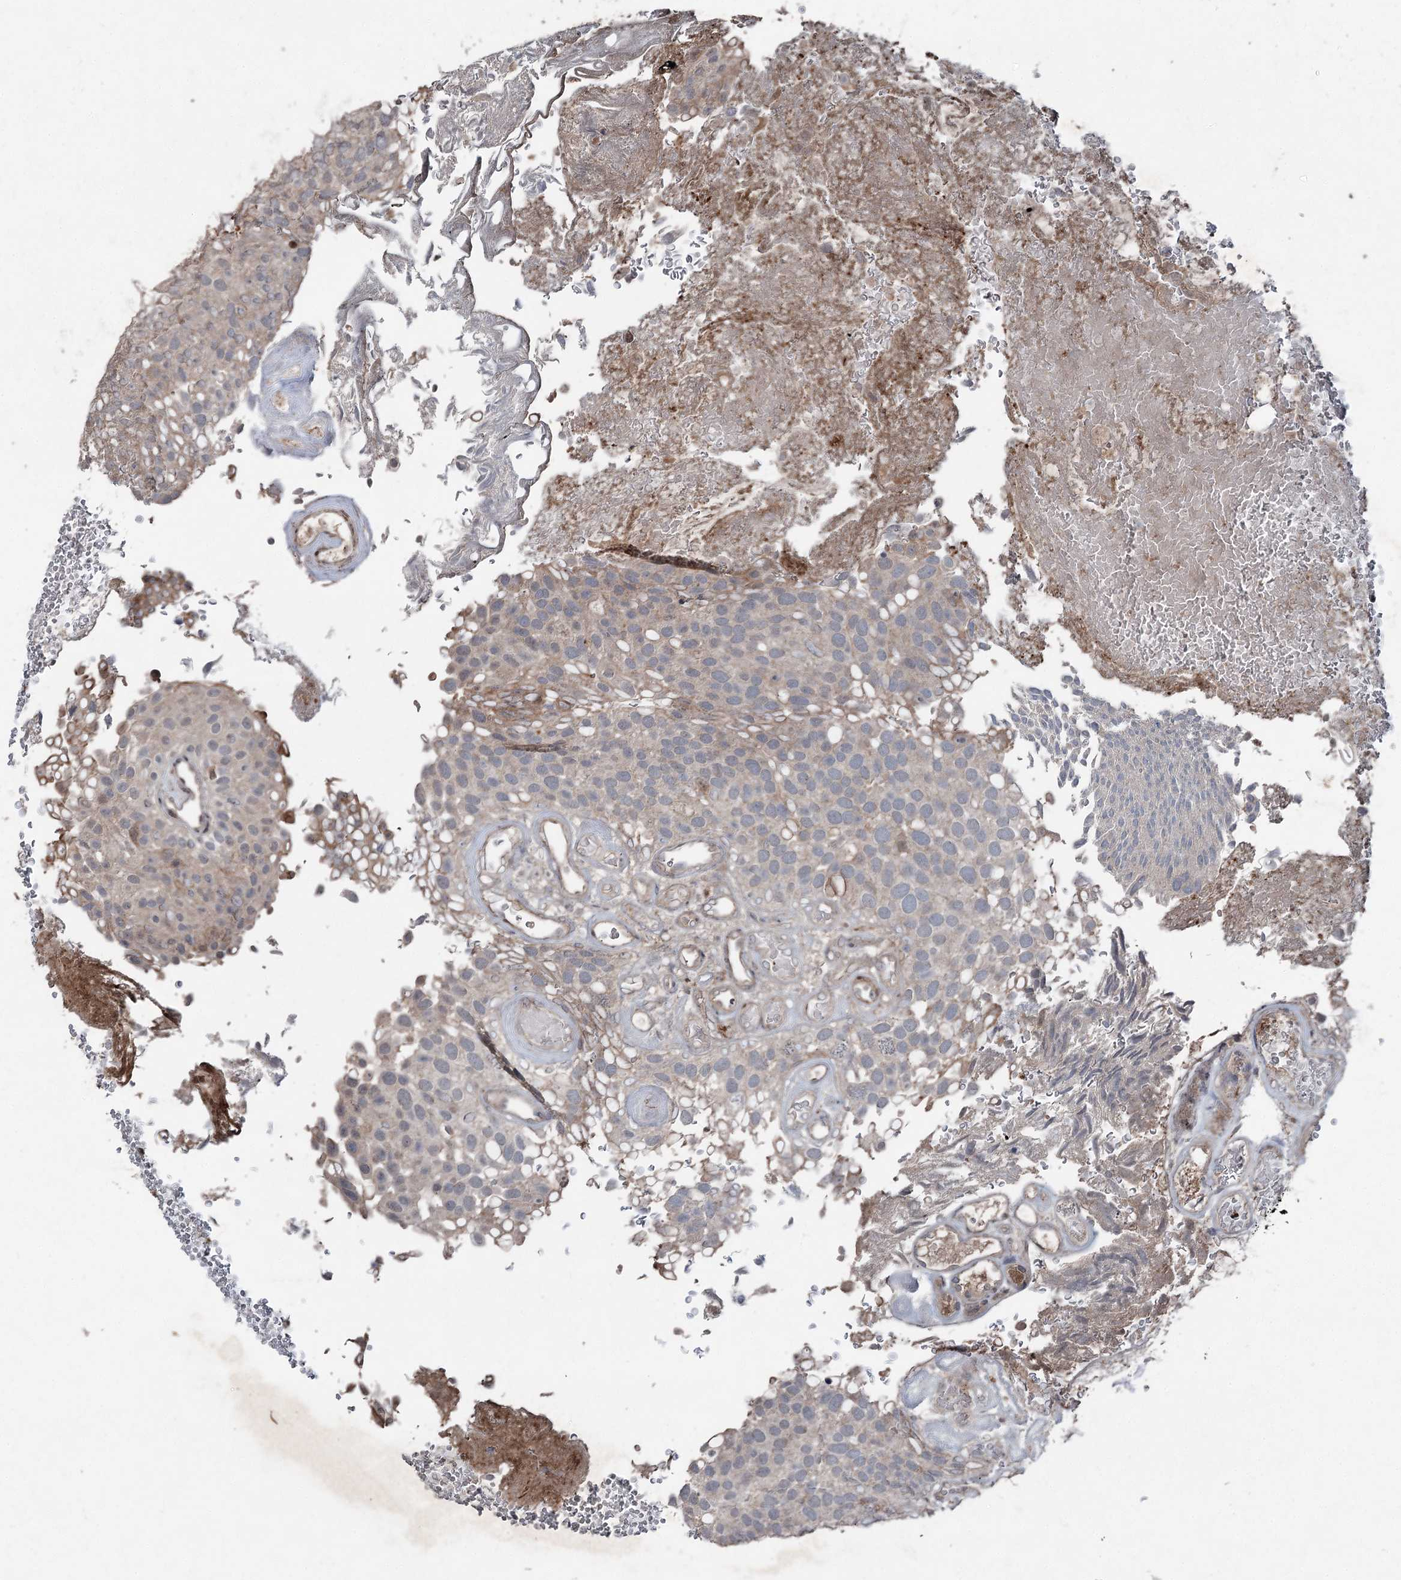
{"staining": {"intensity": "weak", "quantity": "<25%", "location": "cytoplasmic/membranous"}, "tissue": "urothelial cancer", "cell_type": "Tumor cells", "image_type": "cancer", "snomed": [{"axis": "morphology", "description": "Urothelial carcinoma, Low grade"}, {"axis": "topography", "description": "Urinary bladder"}], "caption": "A micrograph of urothelial cancer stained for a protein exhibits no brown staining in tumor cells.", "gene": "MAPK8IP2", "patient": {"sex": "male", "age": 78}}